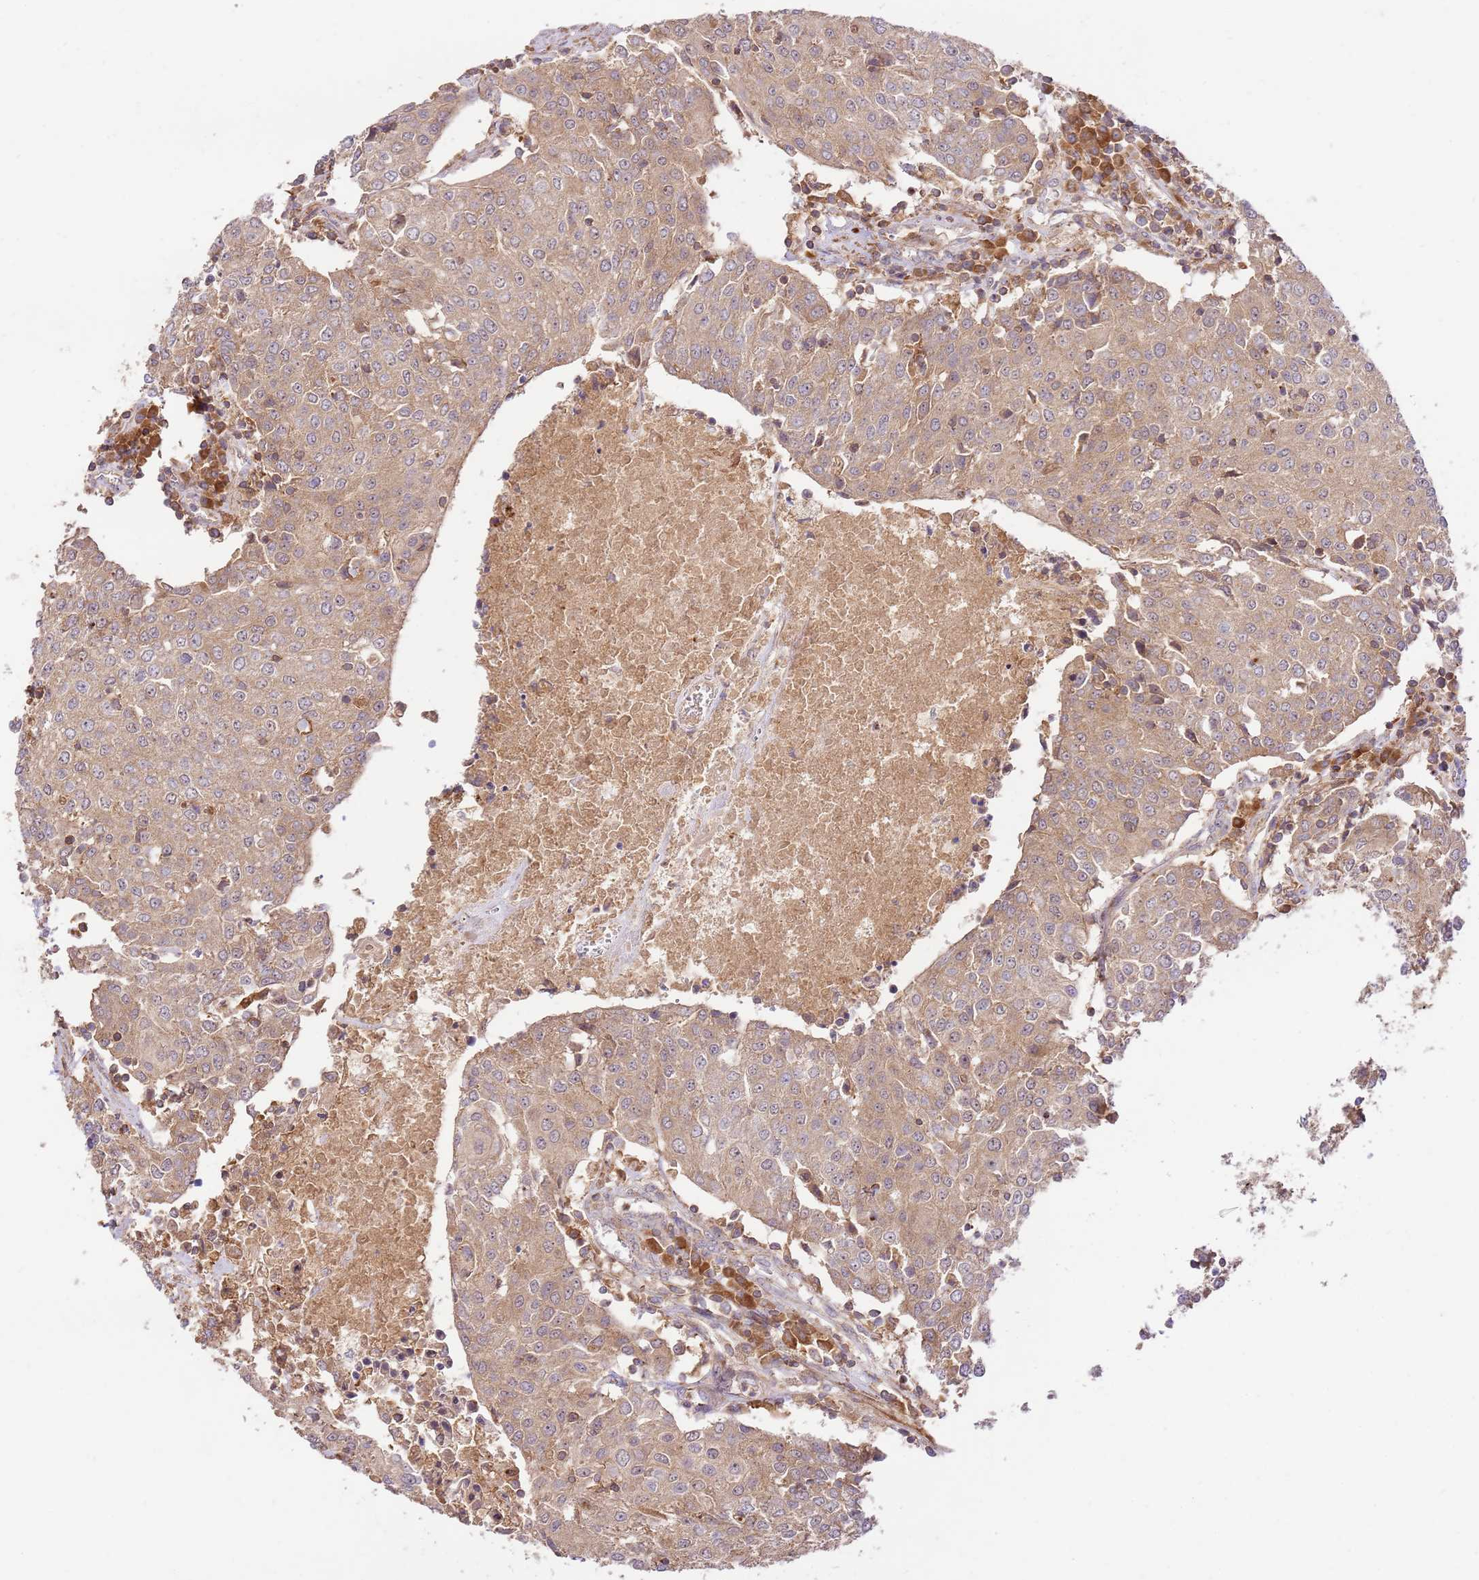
{"staining": {"intensity": "weak", "quantity": ">75%", "location": "cytoplasmic/membranous"}, "tissue": "urothelial cancer", "cell_type": "Tumor cells", "image_type": "cancer", "snomed": [{"axis": "morphology", "description": "Urothelial carcinoma, High grade"}, {"axis": "topography", "description": "Urinary bladder"}], "caption": "The image shows staining of urothelial carcinoma (high-grade), revealing weak cytoplasmic/membranous protein staining (brown color) within tumor cells. (Stains: DAB (3,3'-diaminobenzidine) in brown, nuclei in blue, Microscopy: brightfield microscopy at high magnification).", "gene": "GAREM1", "patient": {"sex": "female", "age": 85}}